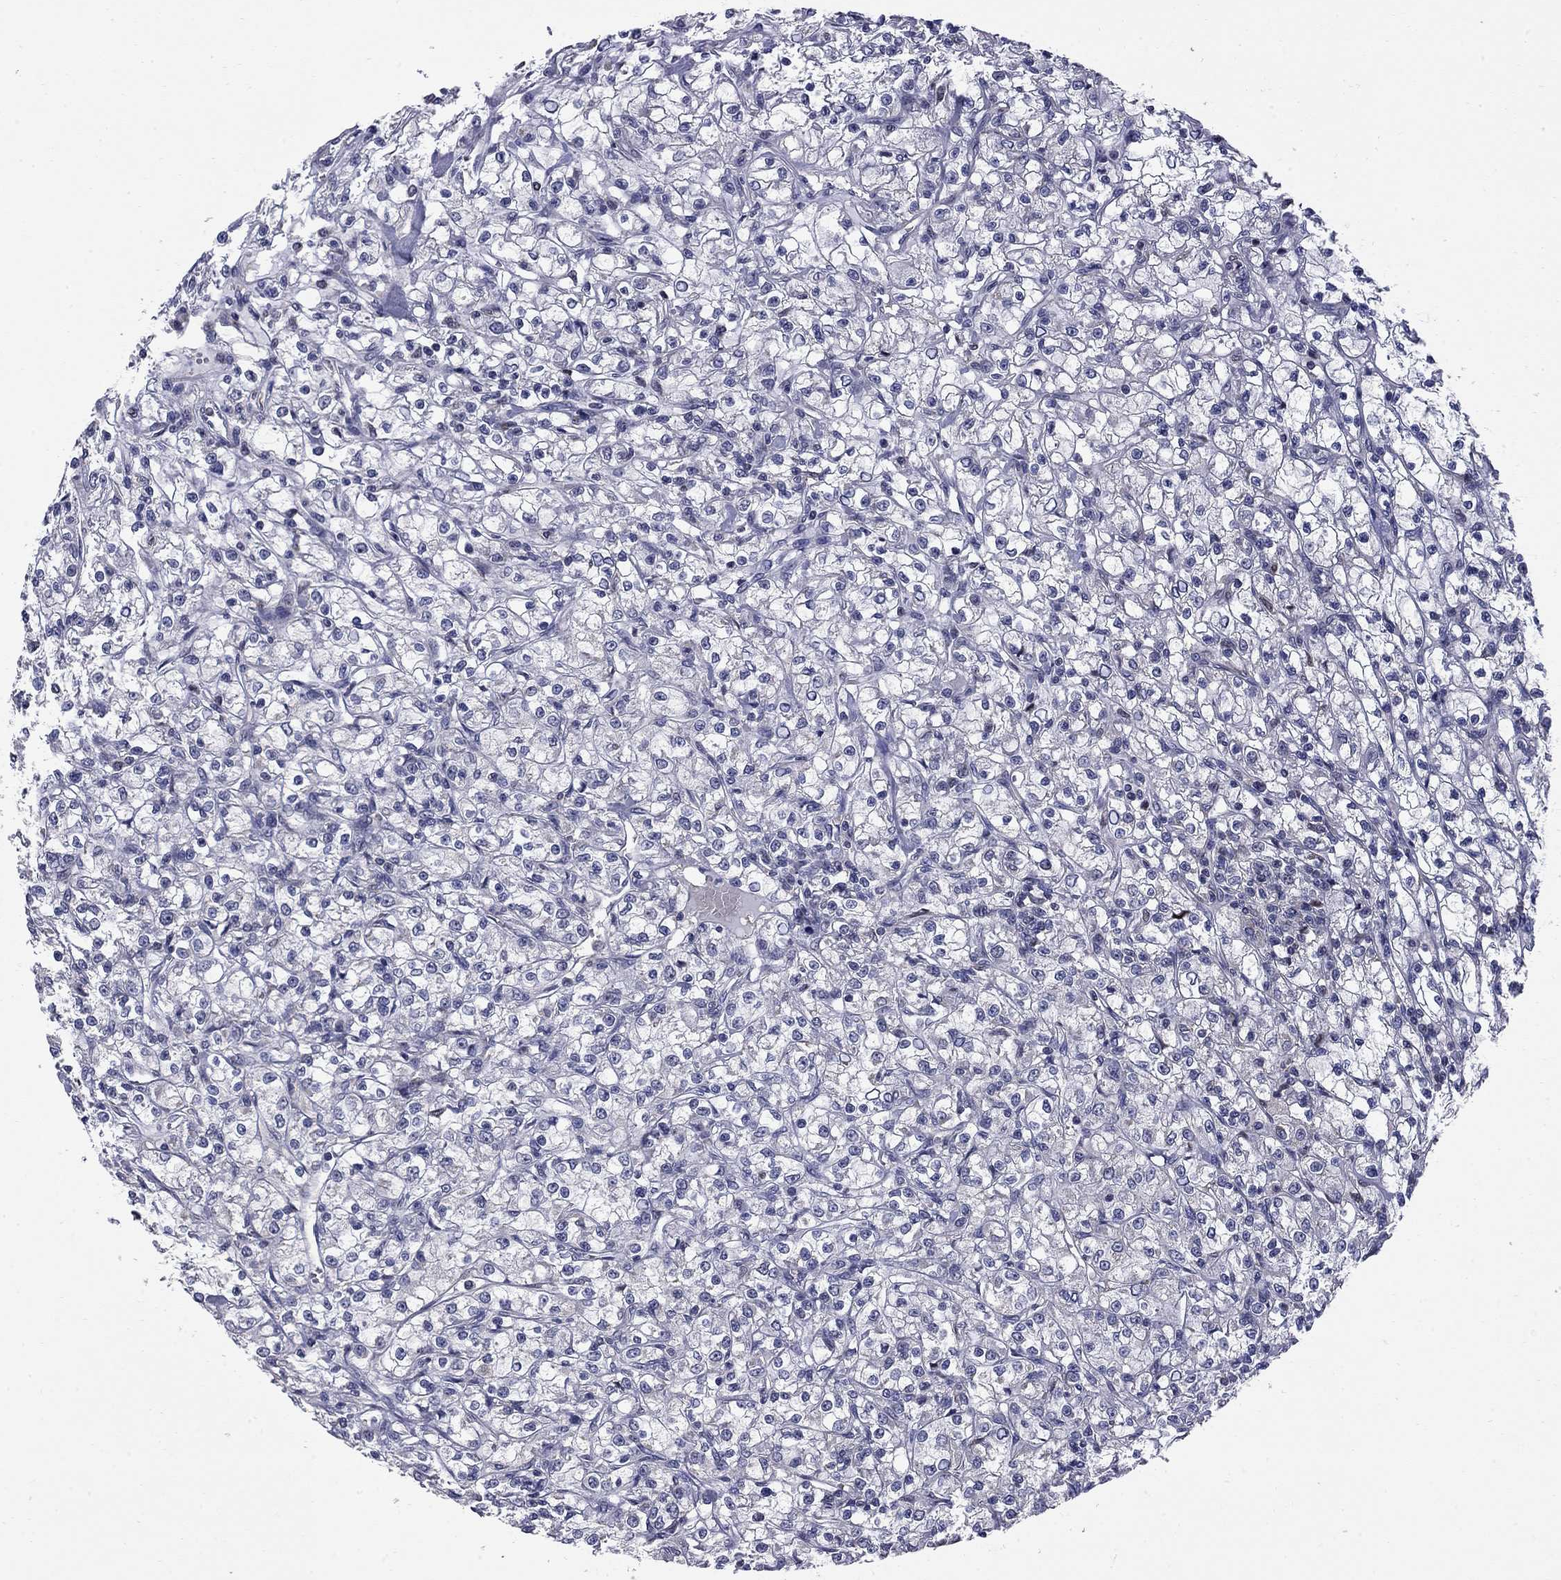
{"staining": {"intensity": "negative", "quantity": "none", "location": "none"}, "tissue": "renal cancer", "cell_type": "Tumor cells", "image_type": "cancer", "snomed": [{"axis": "morphology", "description": "Adenocarcinoma, NOS"}, {"axis": "topography", "description": "Kidney"}], "caption": "IHC of renal cancer (adenocarcinoma) shows no staining in tumor cells. Nuclei are stained in blue.", "gene": "HTR4", "patient": {"sex": "female", "age": 59}}